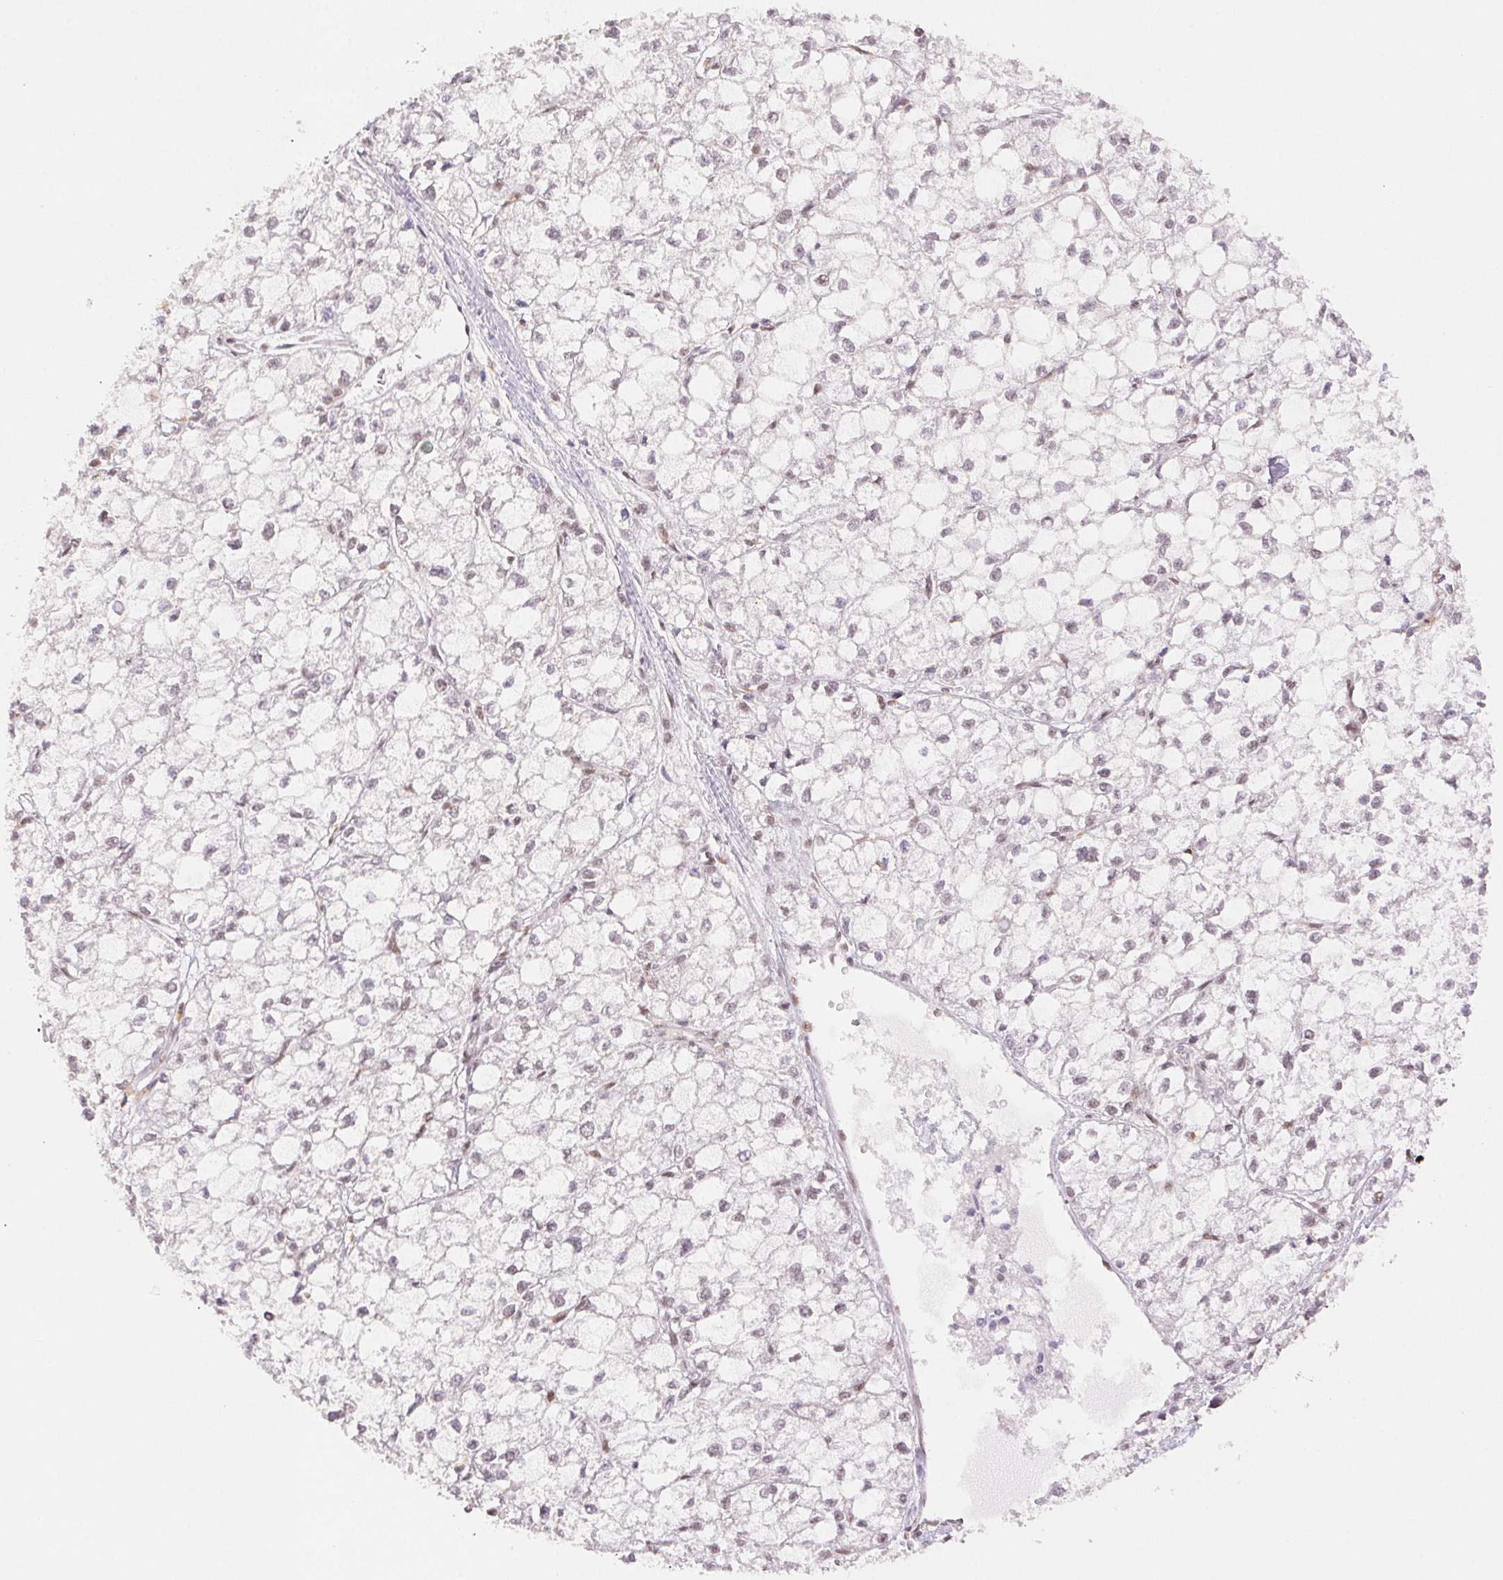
{"staining": {"intensity": "moderate", "quantity": "<25%", "location": "nuclear"}, "tissue": "liver cancer", "cell_type": "Tumor cells", "image_type": "cancer", "snomed": [{"axis": "morphology", "description": "Carcinoma, Hepatocellular, NOS"}, {"axis": "topography", "description": "Liver"}], "caption": "Immunohistochemical staining of human liver cancer demonstrates low levels of moderate nuclear expression in about <25% of tumor cells. (Stains: DAB in brown, nuclei in blue, Microscopy: brightfield microscopy at high magnification).", "gene": "H2AZ2", "patient": {"sex": "female", "age": 43}}